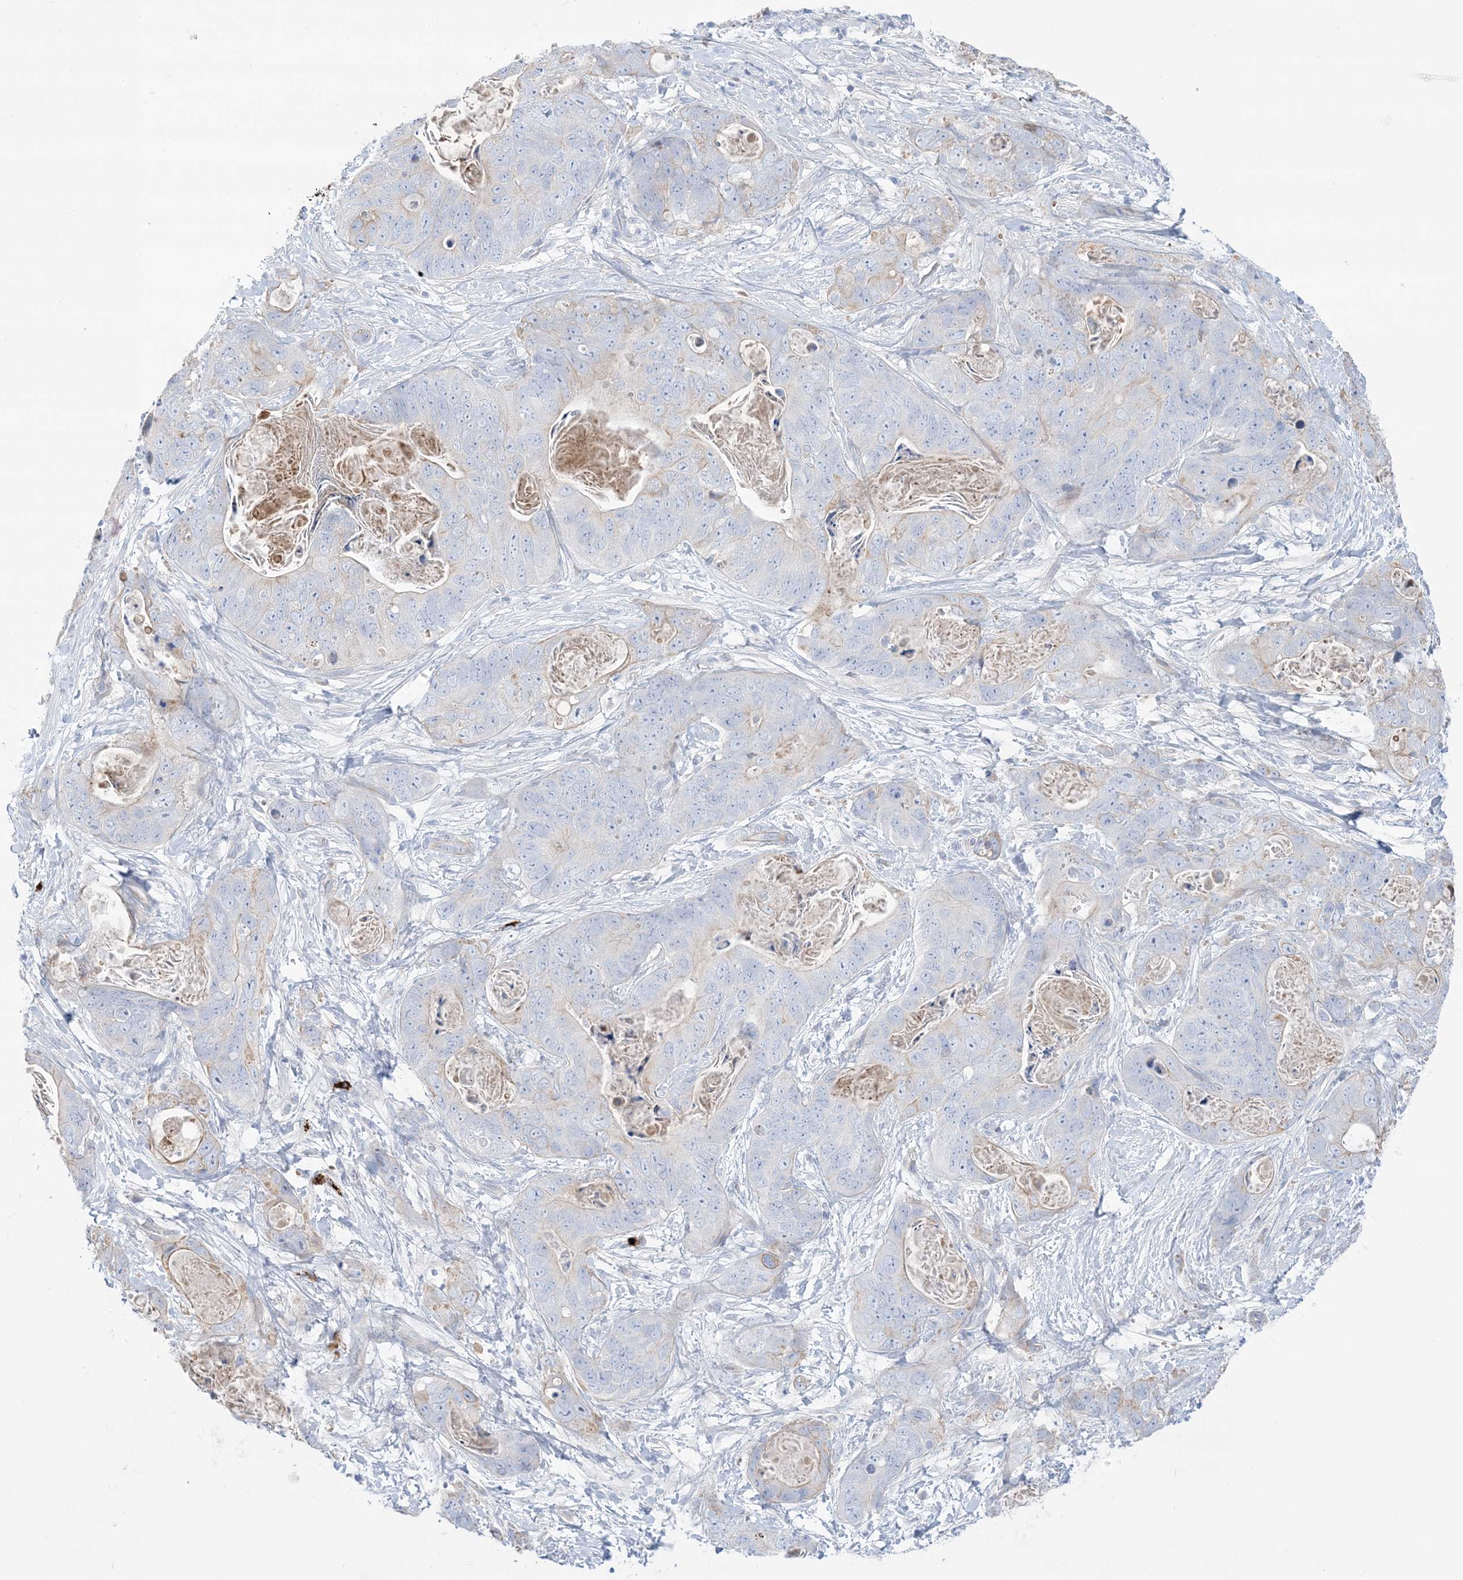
{"staining": {"intensity": "weak", "quantity": "<25%", "location": "cytoplasmic/membranous"}, "tissue": "stomach cancer", "cell_type": "Tumor cells", "image_type": "cancer", "snomed": [{"axis": "morphology", "description": "Adenocarcinoma, NOS"}, {"axis": "topography", "description": "Stomach"}], "caption": "A micrograph of adenocarcinoma (stomach) stained for a protein reveals no brown staining in tumor cells.", "gene": "ATP11C", "patient": {"sex": "female", "age": 89}}